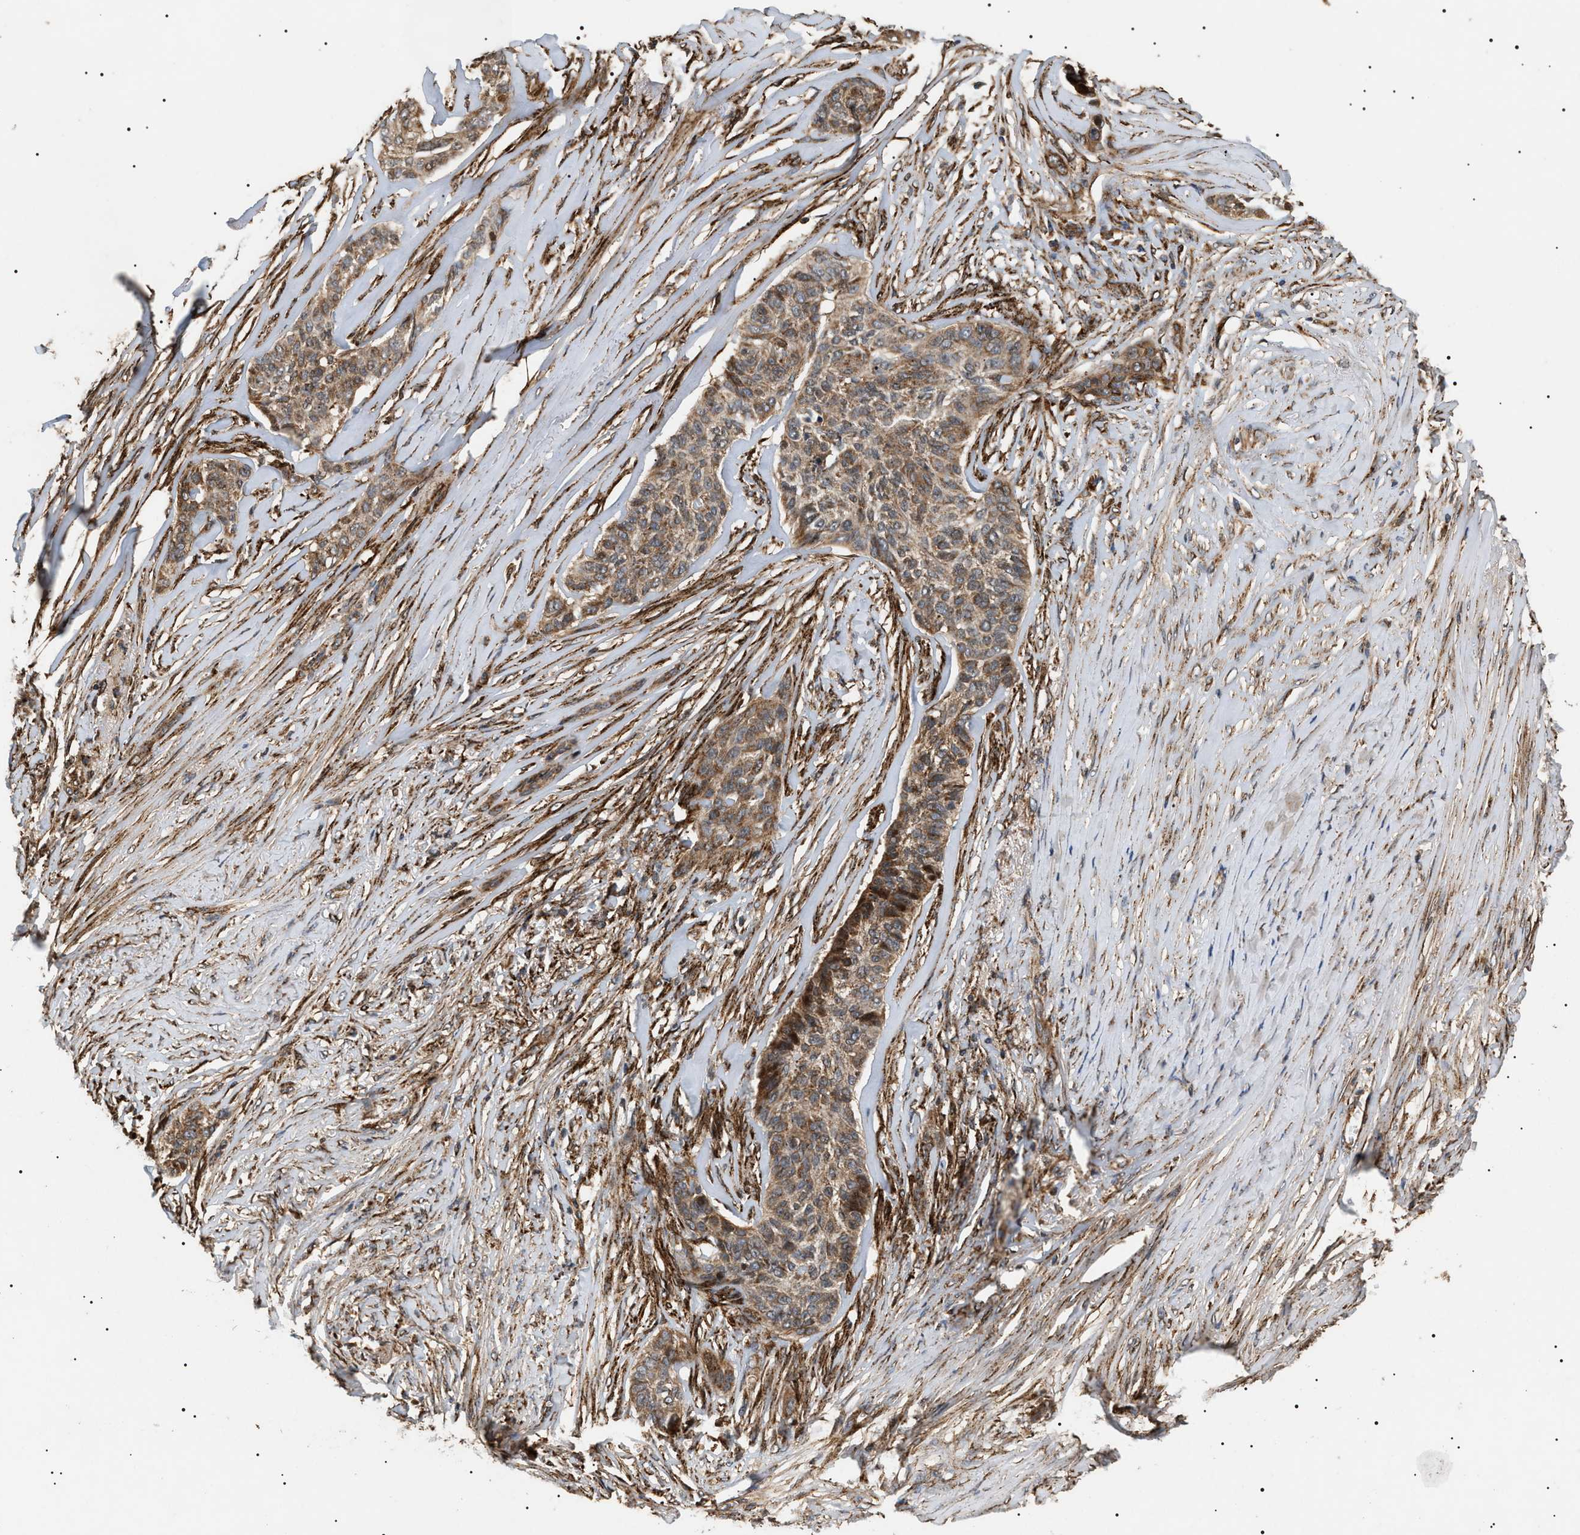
{"staining": {"intensity": "moderate", "quantity": ">75%", "location": "cytoplasmic/membranous"}, "tissue": "skin cancer", "cell_type": "Tumor cells", "image_type": "cancer", "snomed": [{"axis": "morphology", "description": "Basal cell carcinoma"}, {"axis": "topography", "description": "Skin"}], "caption": "Protein expression analysis of skin cancer (basal cell carcinoma) exhibits moderate cytoplasmic/membranous staining in about >75% of tumor cells.", "gene": "ZBTB26", "patient": {"sex": "male", "age": 85}}